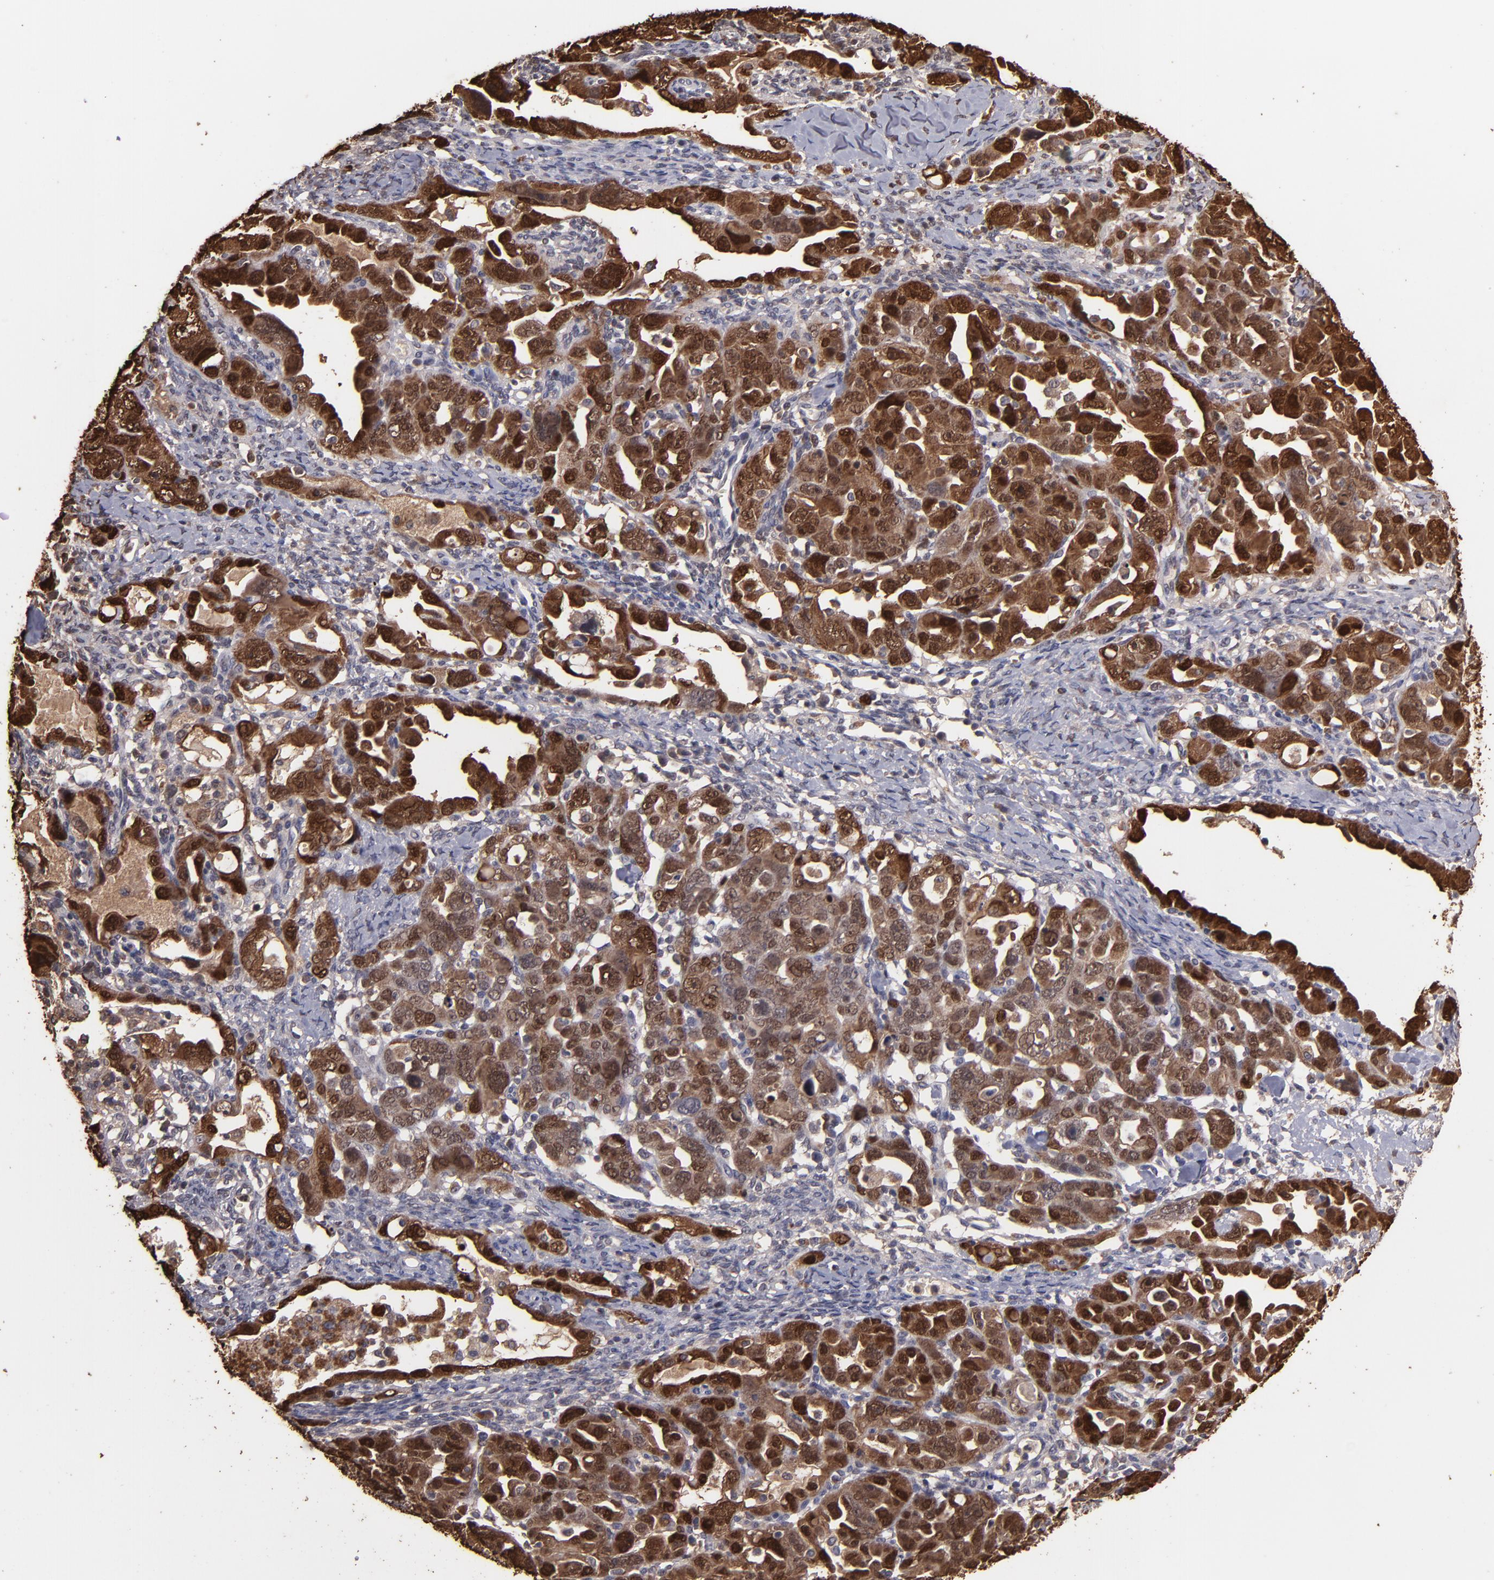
{"staining": {"intensity": "strong", "quantity": ">75%", "location": "cytoplasmic/membranous,nuclear"}, "tissue": "ovarian cancer", "cell_type": "Tumor cells", "image_type": "cancer", "snomed": [{"axis": "morphology", "description": "Cystadenocarcinoma, serous, NOS"}, {"axis": "topography", "description": "Ovary"}], "caption": "Protein expression analysis of ovarian serous cystadenocarcinoma exhibits strong cytoplasmic/membranous and nuclear positivity in approximately >75% of tumor cells.", "gene": "S100A1", "patient": {"sex": "female", "age": 66}}